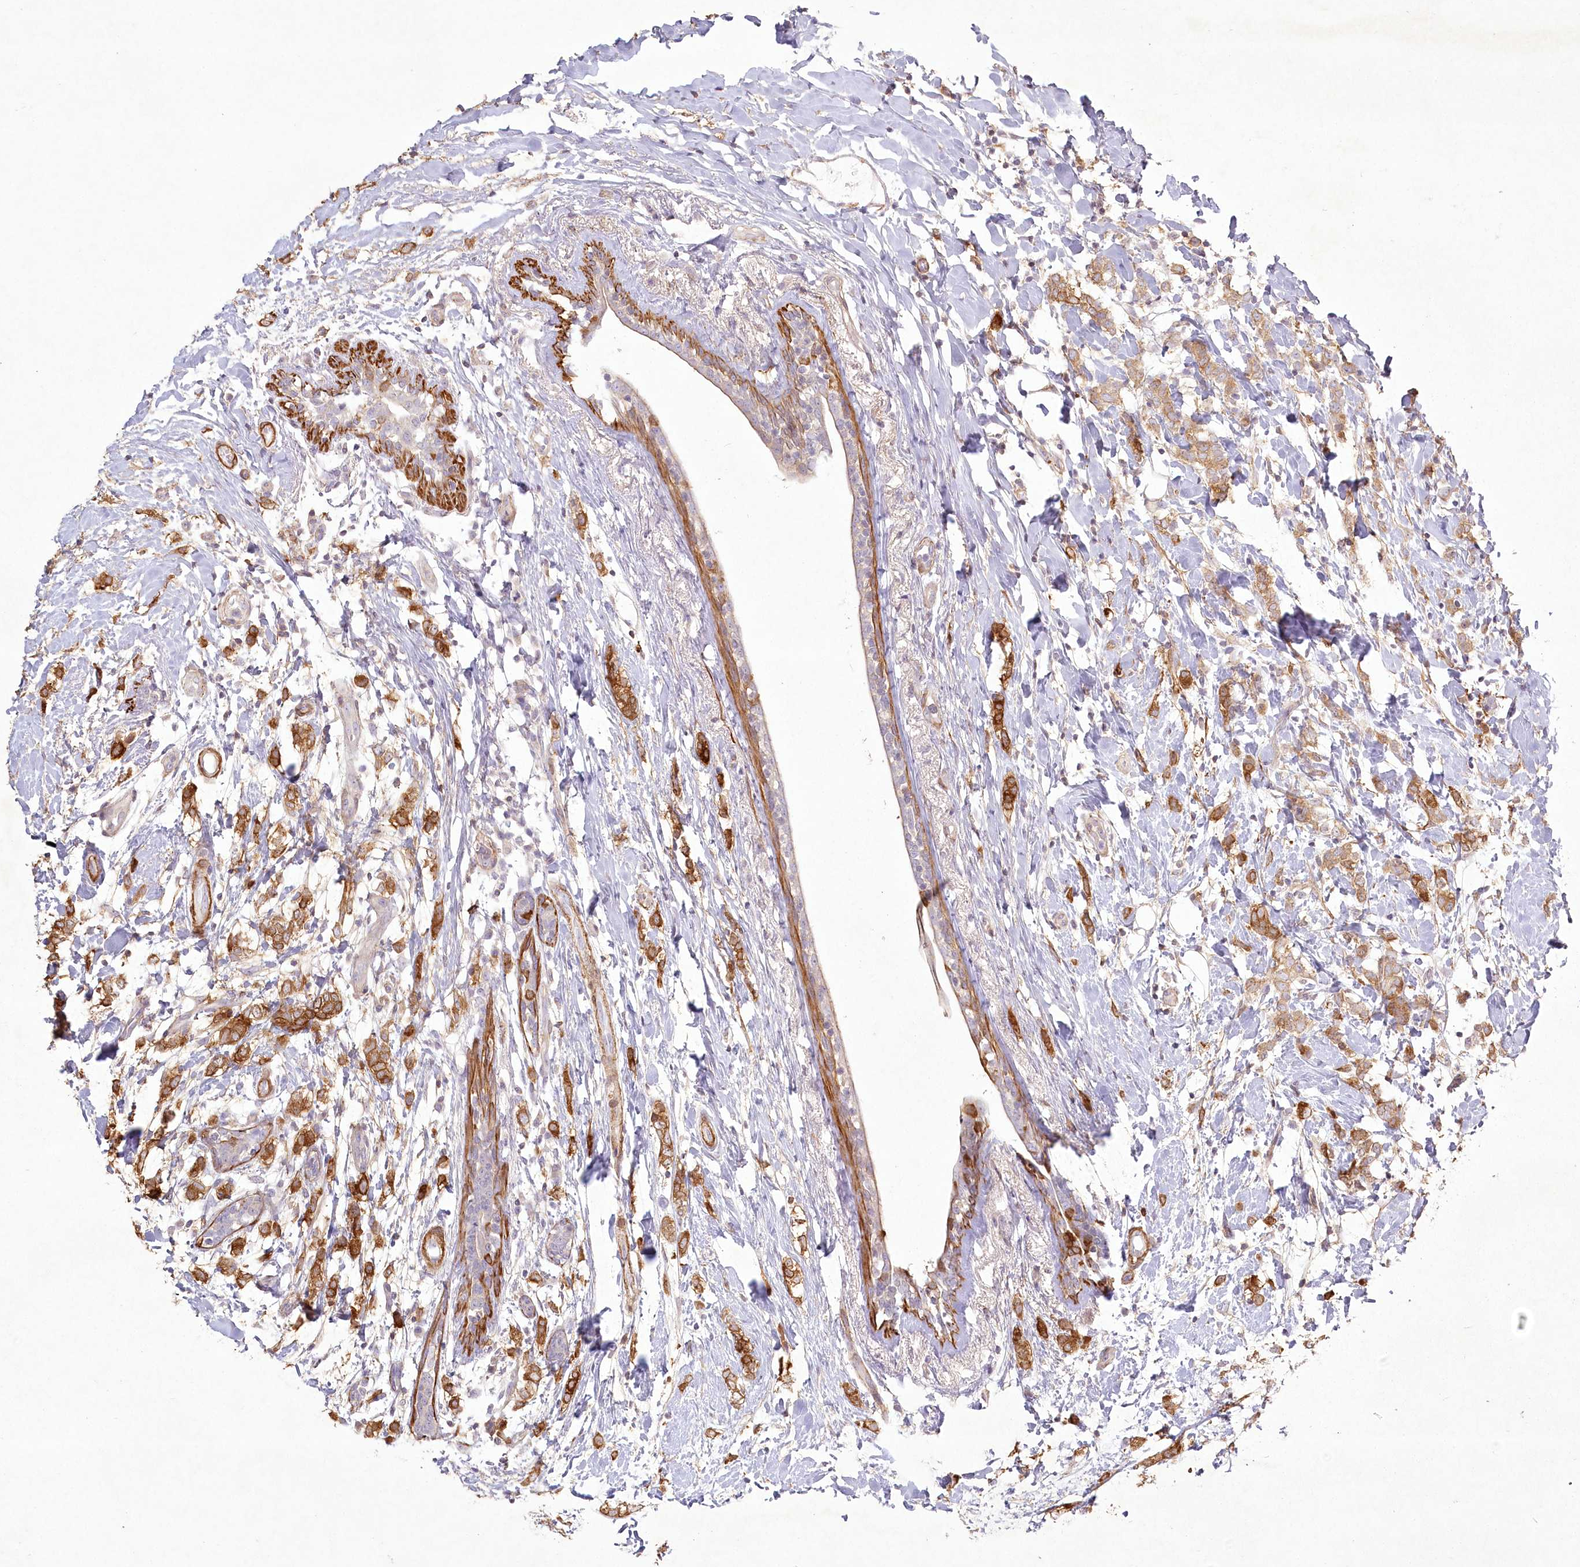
{"staining": {"intensity": "moderate", "quantity": ">75%", "location": "cytoplasmic/membranous"}, "tissue": "breast cancer", "cell_type": "Tumor cells", "image_type": "cancer", "snomed": [{"axis": "morphology", "description": "Normal tissue, NOS"}, {"axis": "morphology", "description": "Lobular carcinoma"}, {"axis": "topography", "description": "Breast"}], "caption": "Immunohistochemical staining of human lobular carcinoma (breast) exhibits medium levels of moderate cytoplasmic/membranous protein positivity in approximately >75% of tumor cells.", "gene": "INPP4B", "patient": {"sex": "female", "age": 47}}